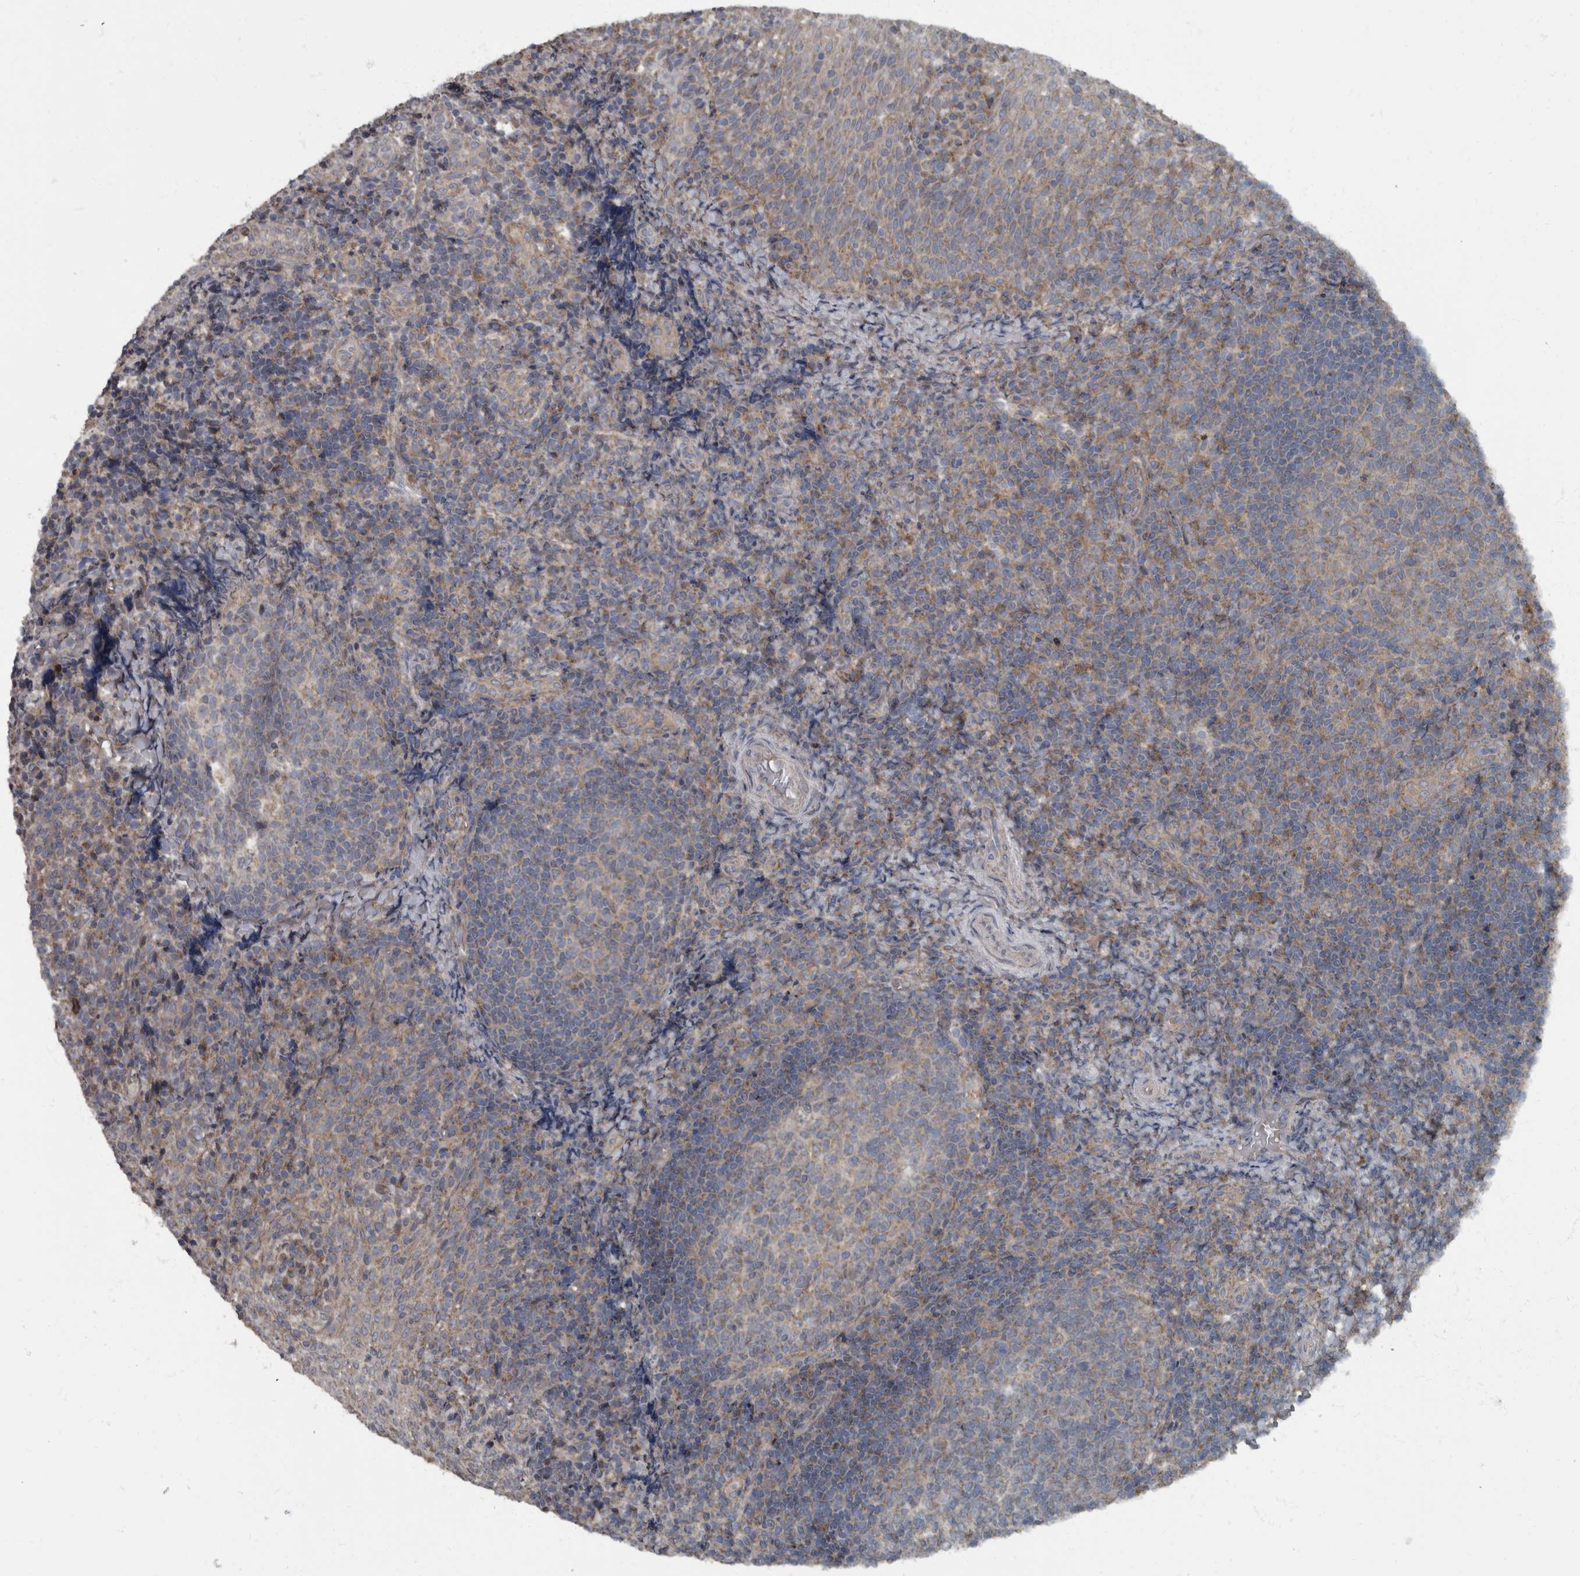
{"staining": {"intensity": "moderate", "quantity": "25%-75%", "location": "cytoplasmic/membranous"}, "tissue": "tonsil", "cell_type": "Germinal center cells", "image_type": "normal", "snomed": [{"axis": "morphology", "description": "Normal tissue, NOS"}, {"axis": "topography", "description": "Tonsil"}], "caption": "The histopathology image reveals immunohistochemical staining of unremarkable tonsil. There is moderate cytoplasmic/membranous staining is present in approximately 25%-75% of germinal center cells. Nuclei are stained in blue.", "gene": "RABGGTB", "patient": {"sex": "female", "age": 19}}